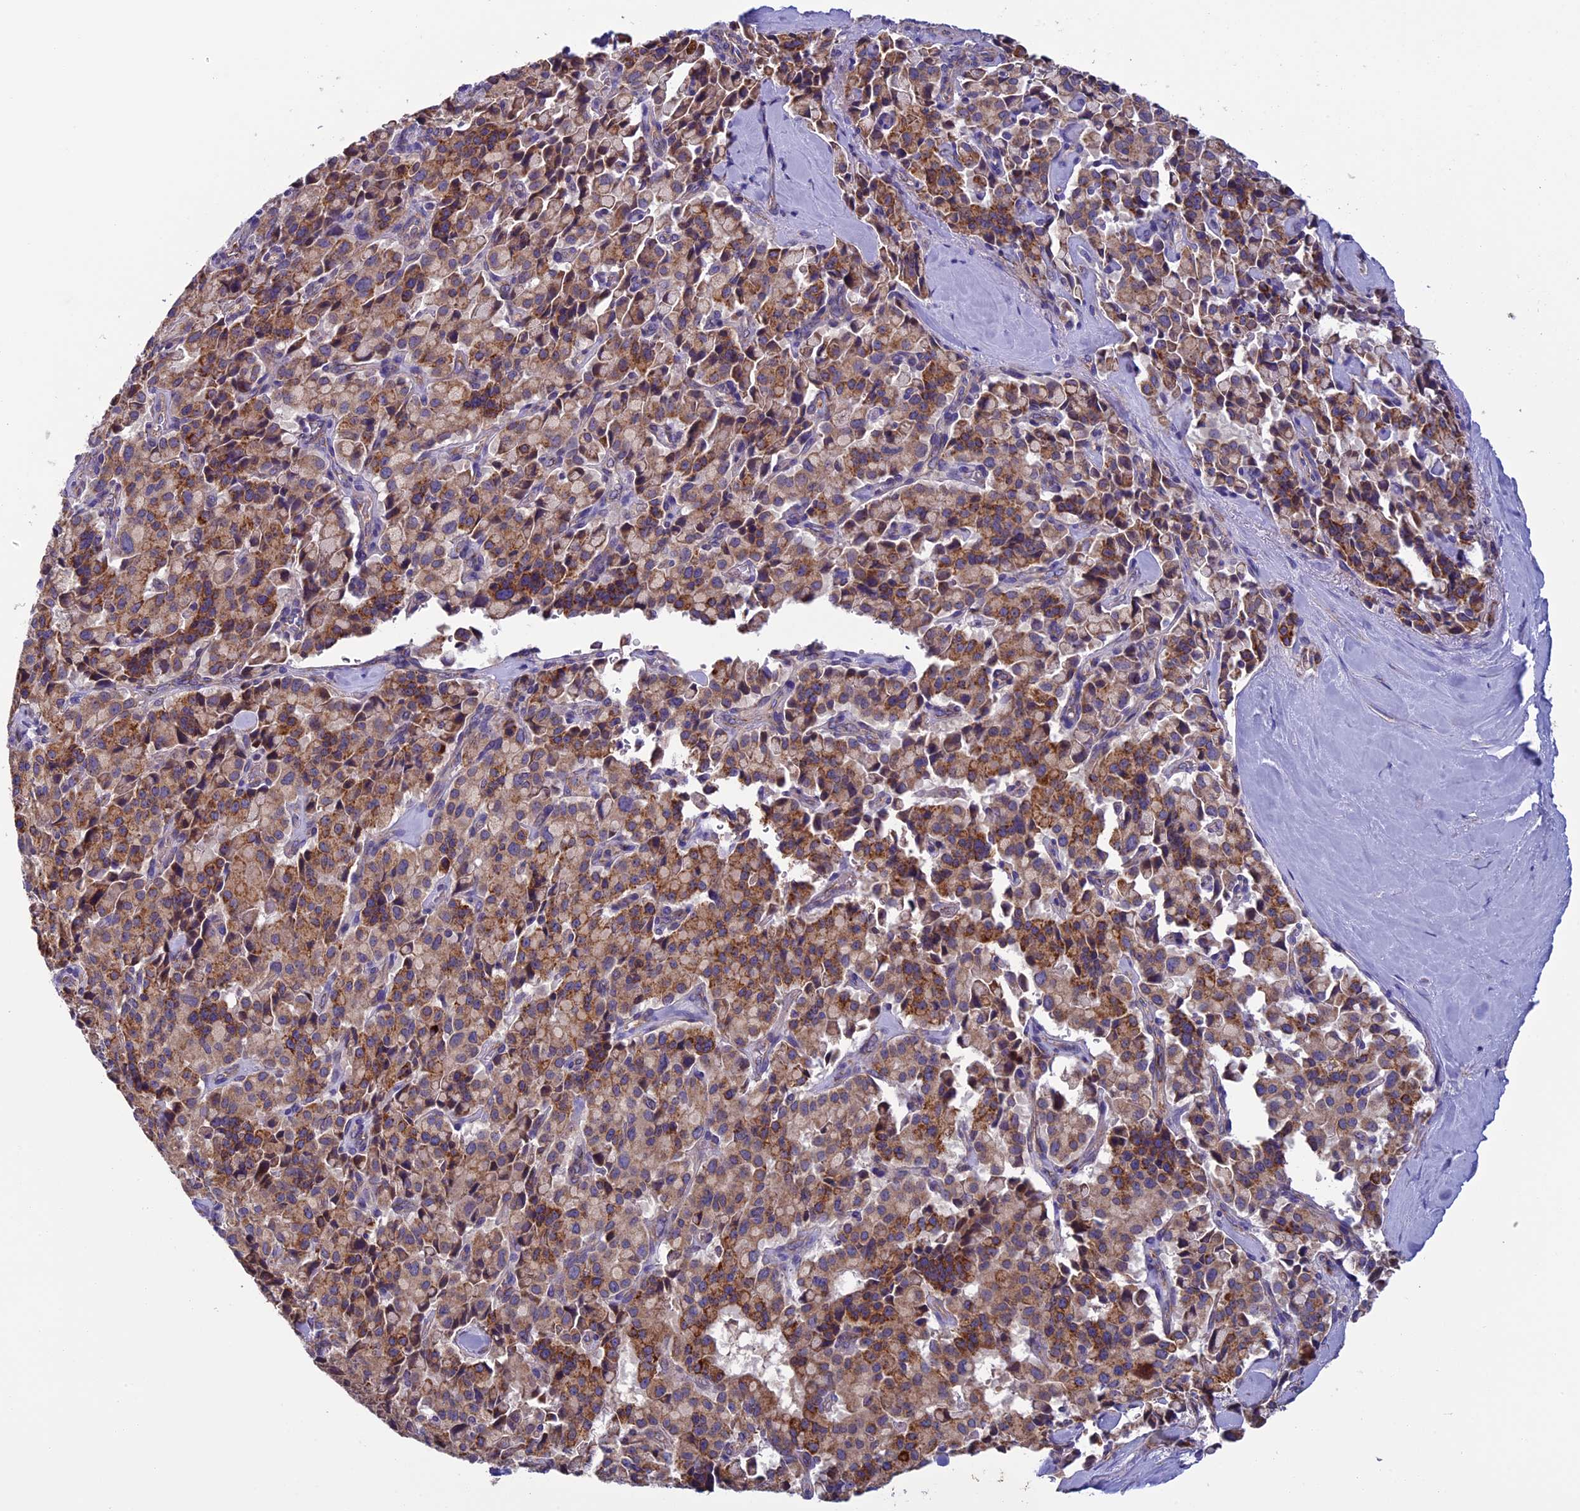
{"staining": {"intensity": "moderate", "quantity": ">75%", "location": "cytoplasmic/membranous"}, "tissue": "pancreatic cancer", "cell_type": "Tumor cells", "image_type": "cancer", "snomed": [{"axis": "morphology", "description": "Adenocarcinoma, NOS"}, {"axis": "topography", "description": "Pancreas"}], "caption": "This is an image of immunohistochemistry (IHC) staining of pancreatic adenocarcinoma, which shows moderate expression in the cytoplasmic/membranous of tumor cells.", "gene": "MFSD12", "patient": {"sex": "male", "age": 65}}